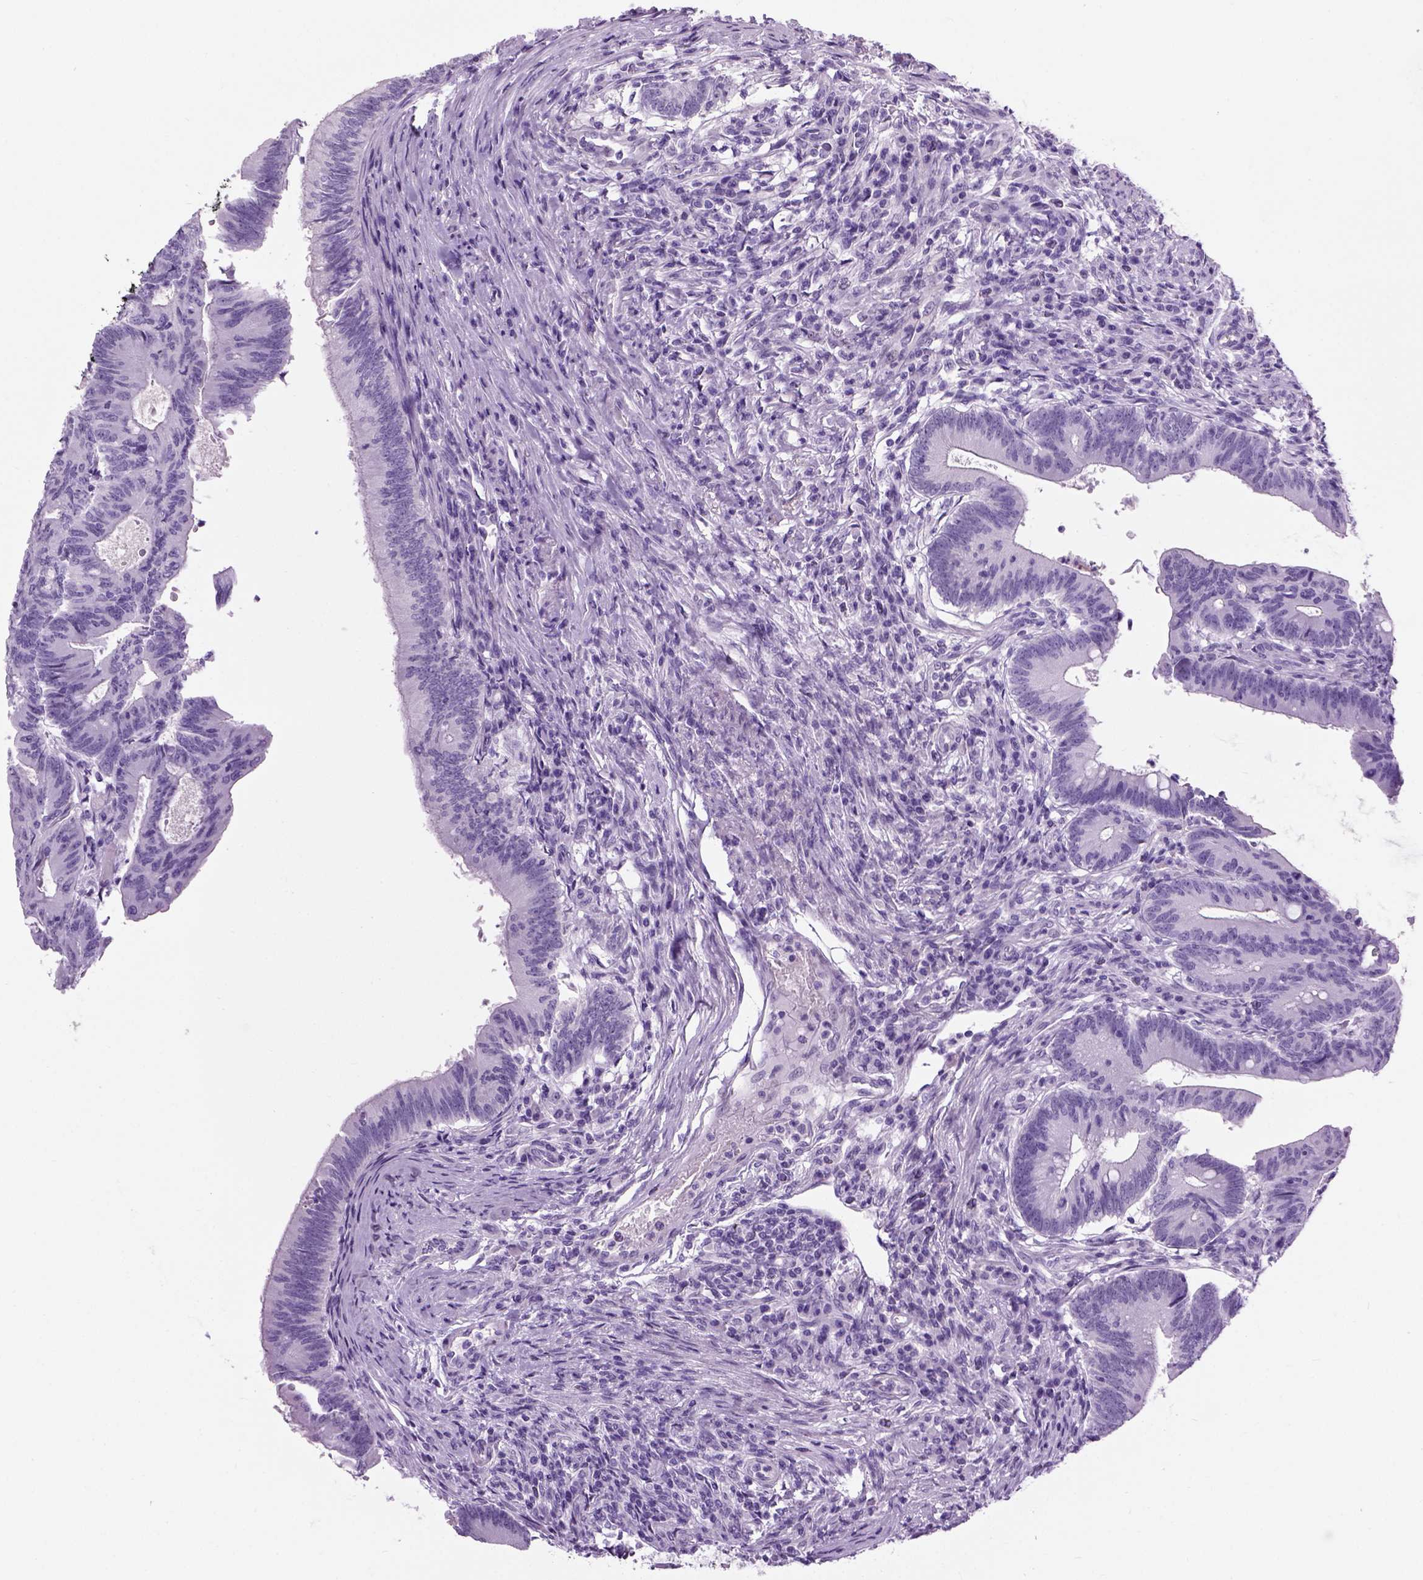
{"staining": {"intensity": "negative", "quantity": "none", "location": "none"}, "tissue": "colorectal cancer", "cell_type": "Tumor cells", "image_type": "cancer", "snomed": [{"axis": "morphology", "description": "Adenocarcinoma, NOS"}, {"axis": "topography", "description": "Colon"}], "caption": "IHC of adenocarcinoma (colorectal) exhibits no positivity in tumor cells.", "gene": "AXDND1", "patient": {"sex": "female", "age": 70}}